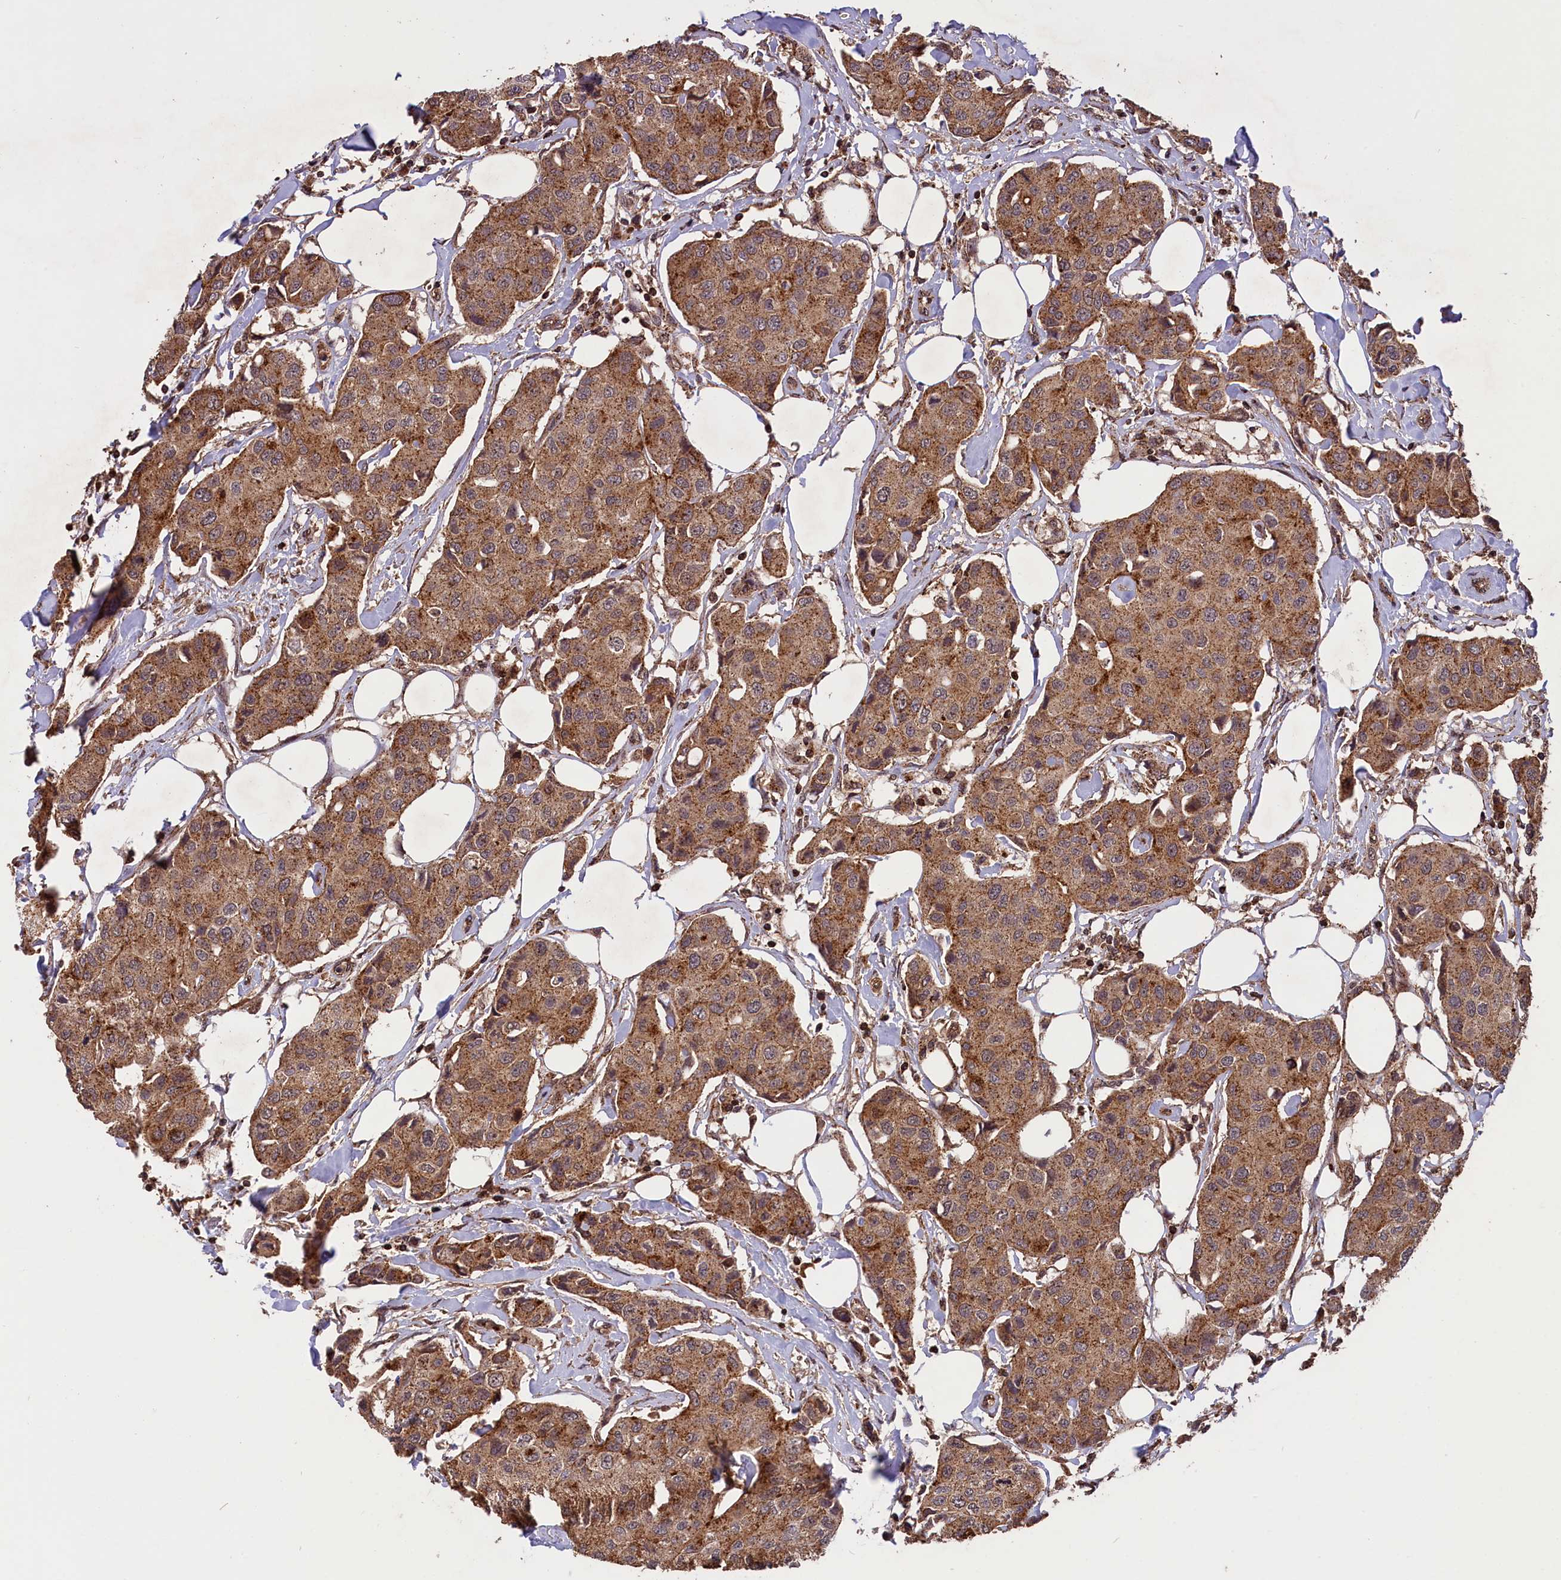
{"staining": {"intensity": "moderate", "quantity": ">75%", "location": "cytoplasmic/membranous"}, "tissue": "breast cancer", "cell_type": "Tumor cells", "image_type": "cancer", "snomed": [{"axis": "morphology", "description": "Duct carcinoma"}, {"axis": "topography", "description": "Breast"}], "caption": "Immunohistochemistry (DAB (3,3'-diaminobenzidine)) staining of human breast cancer displays moderate cytoplasmic/membranous protein positivity in approximately >75% of tumor cells.", "gene": "IST1", "patient": {"sex": "female", "age": 80}}